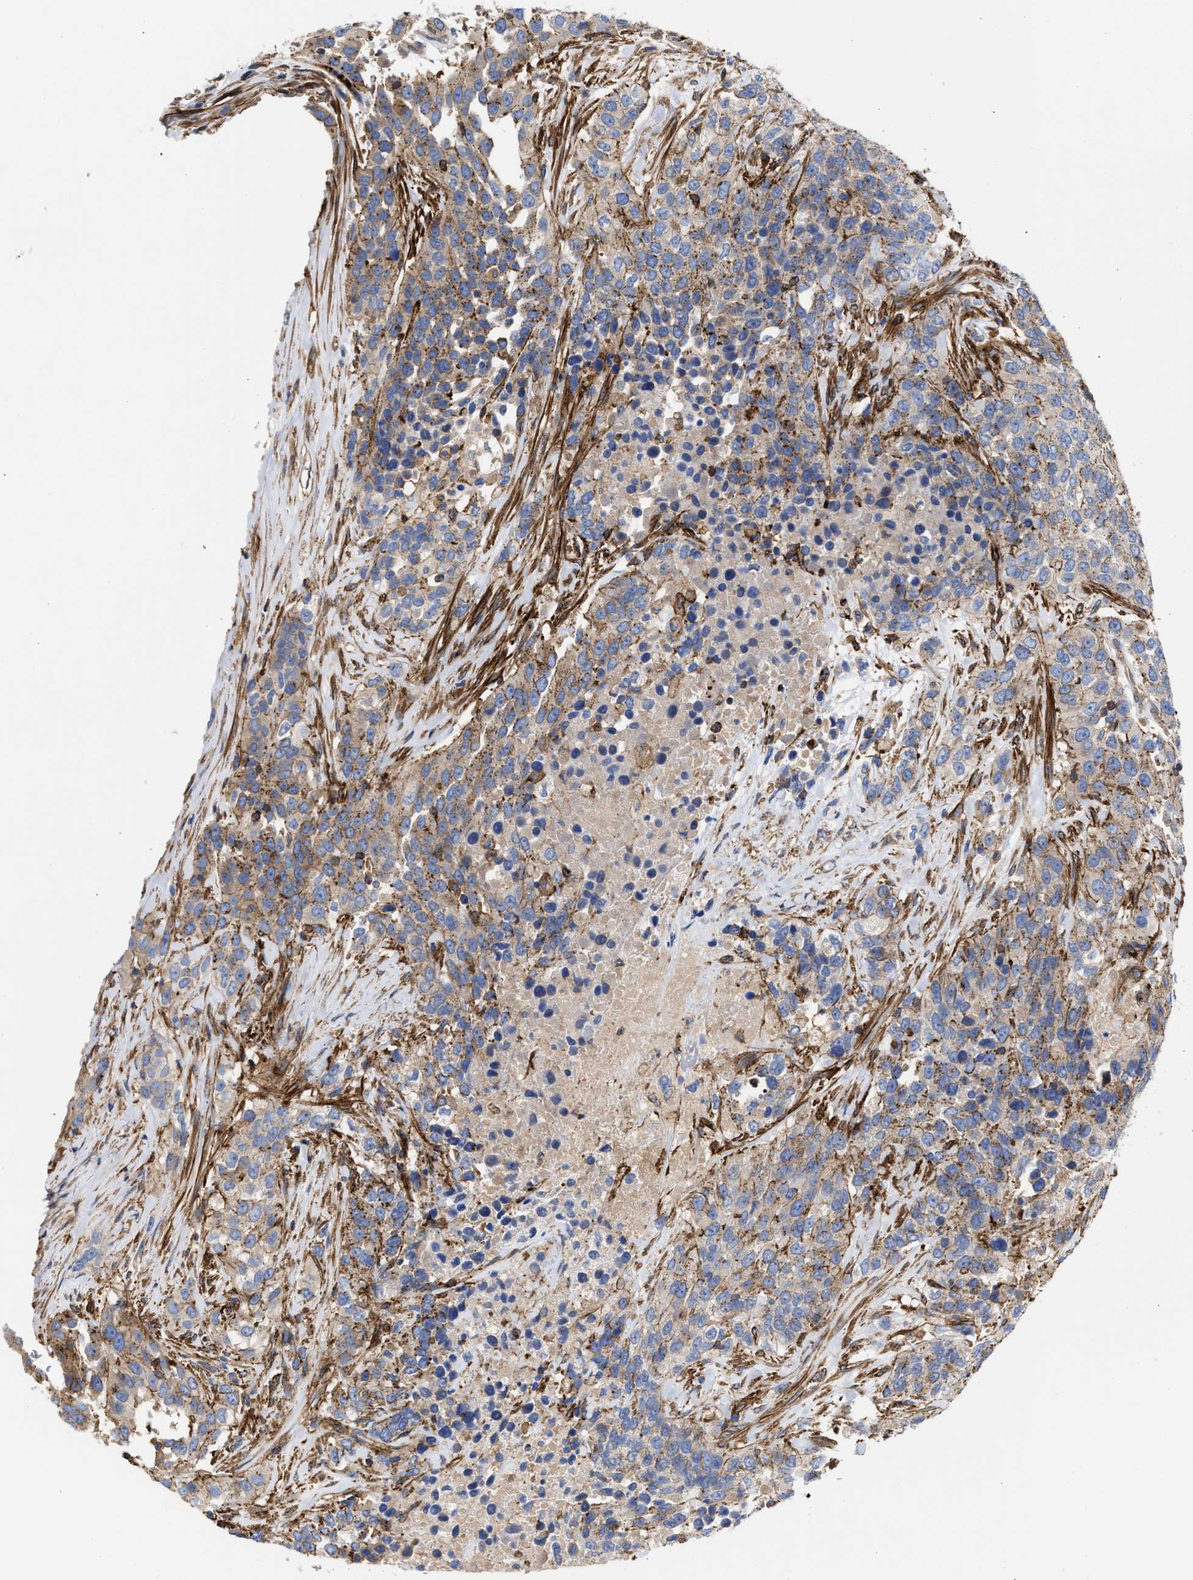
{"staining": {"intensity": "moderate", "quantity": "<25%", "location": "cytoplasmic/membranous"}, "tissue": "urothelial cancer", "cell_type": "Tumor cells", "image_type": "cancer", "snomed": [{"axis": "morphology", "description": "Urothelial carcinoma, High grade"}, {"axis": "topography", "description": "Urinary bladder"}], "caption": "High-grade urothelial carcinoma tissue reveals moderate cytoplasmic/membranous expression in approximately <25% of tumor cells, visualized by immunohistochemistry.", "gene": "HS3ST5", "patient": {"sex": "female", "age": 80}}